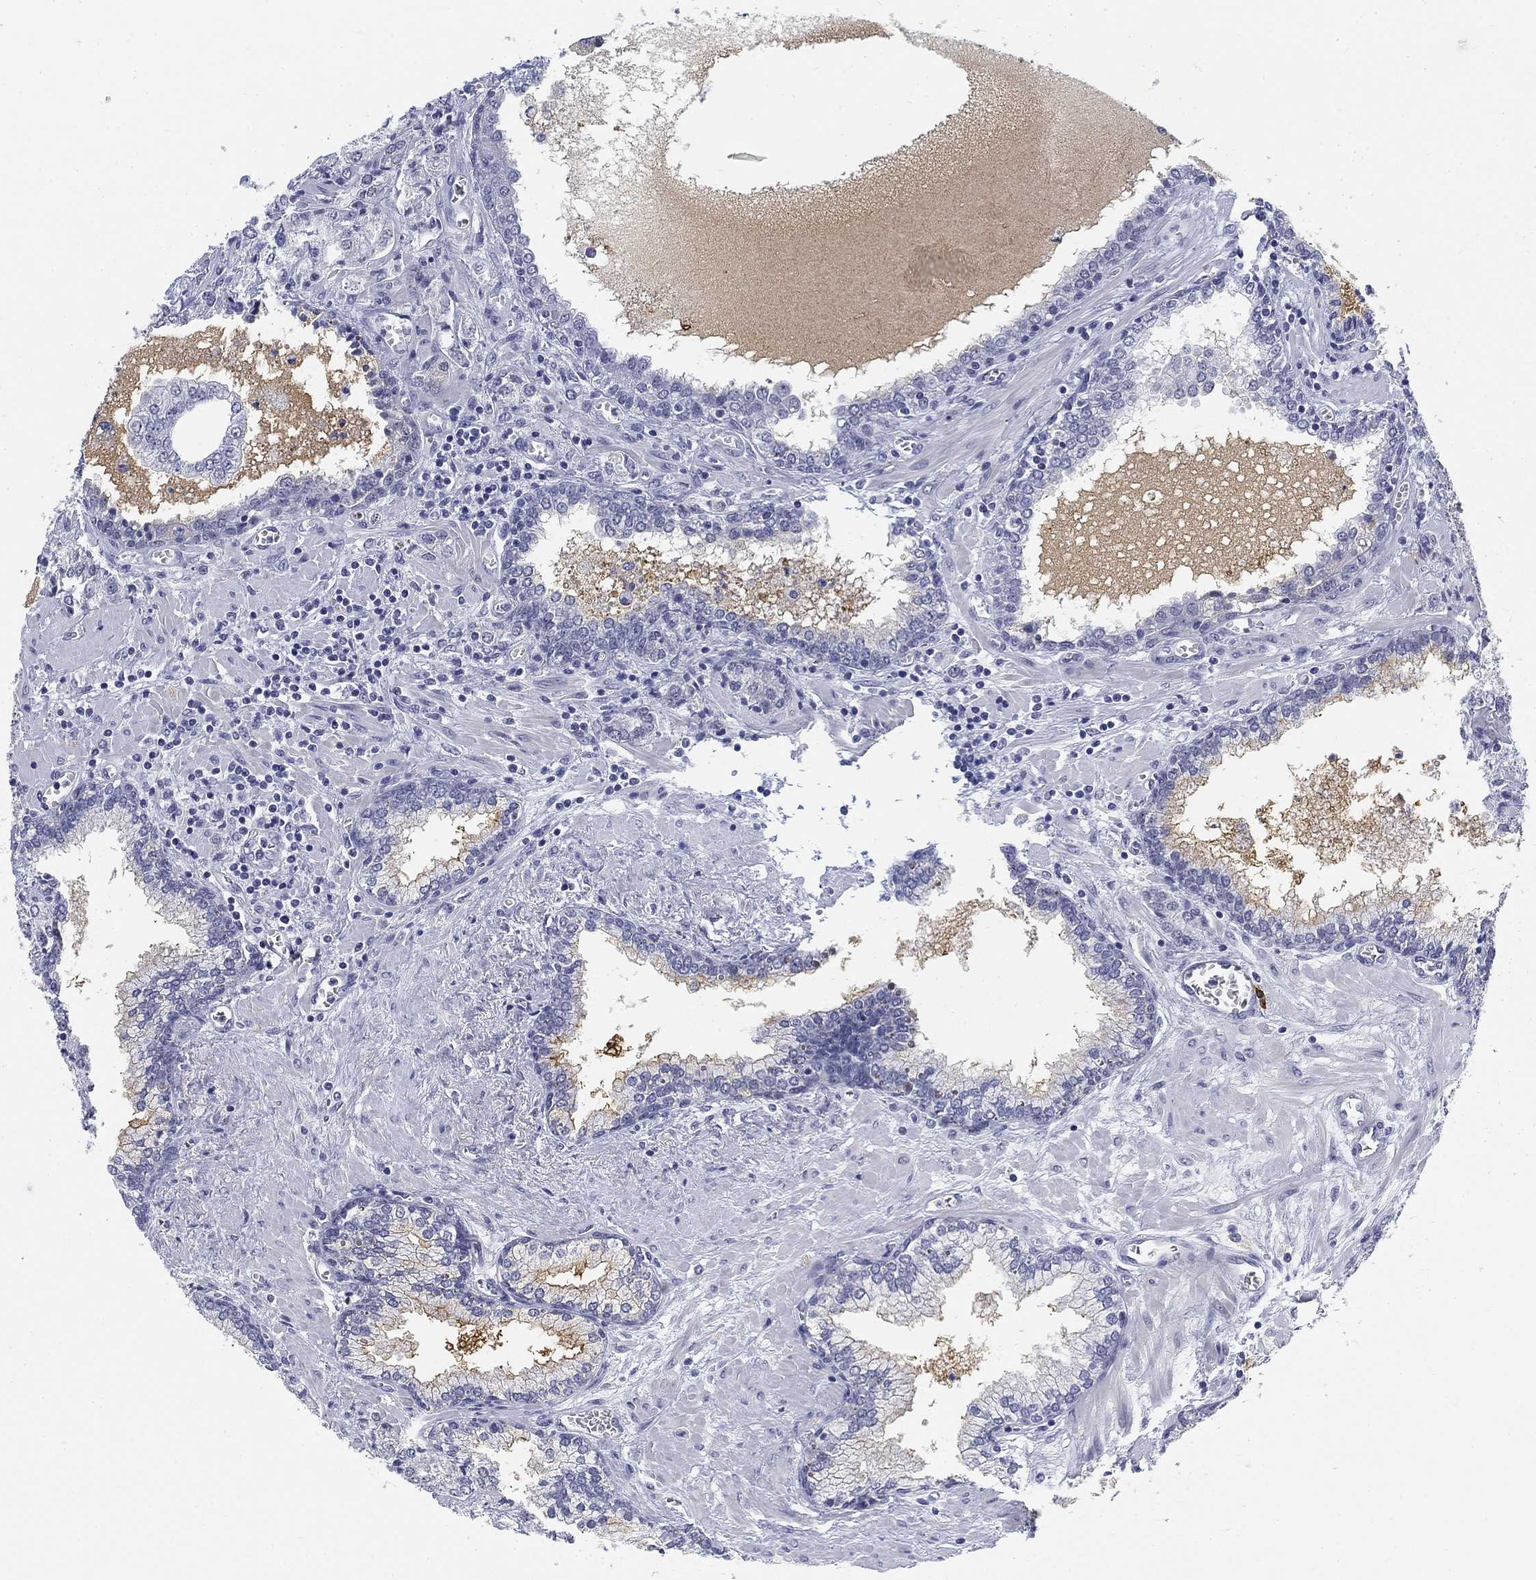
{"staining": {"intensity": "moderate", "quantity": "<25%", "location": "cytoplasmic/membranous"}, "tissue": "prostate cancer", "cell_type": "Tumor cells", "image_type": "cancer", "snomed": [{"axis": "morphology", "description": "Adenocarcinoma, NOS"}, {"axis": "topography", "description": "Prostate and seminal vesicle, NOS"}, {"axis": "topography", "description": "Prostate"}], "caption": "DAB immunohistochemical staining of human adenocarcinoma (prostate) reveals moderate cytoplasmic/membranous protein positivity in about <25% of tumor cells.", "gene": "SLC2A5", "patient": {"sex": "male", "age": 62}}